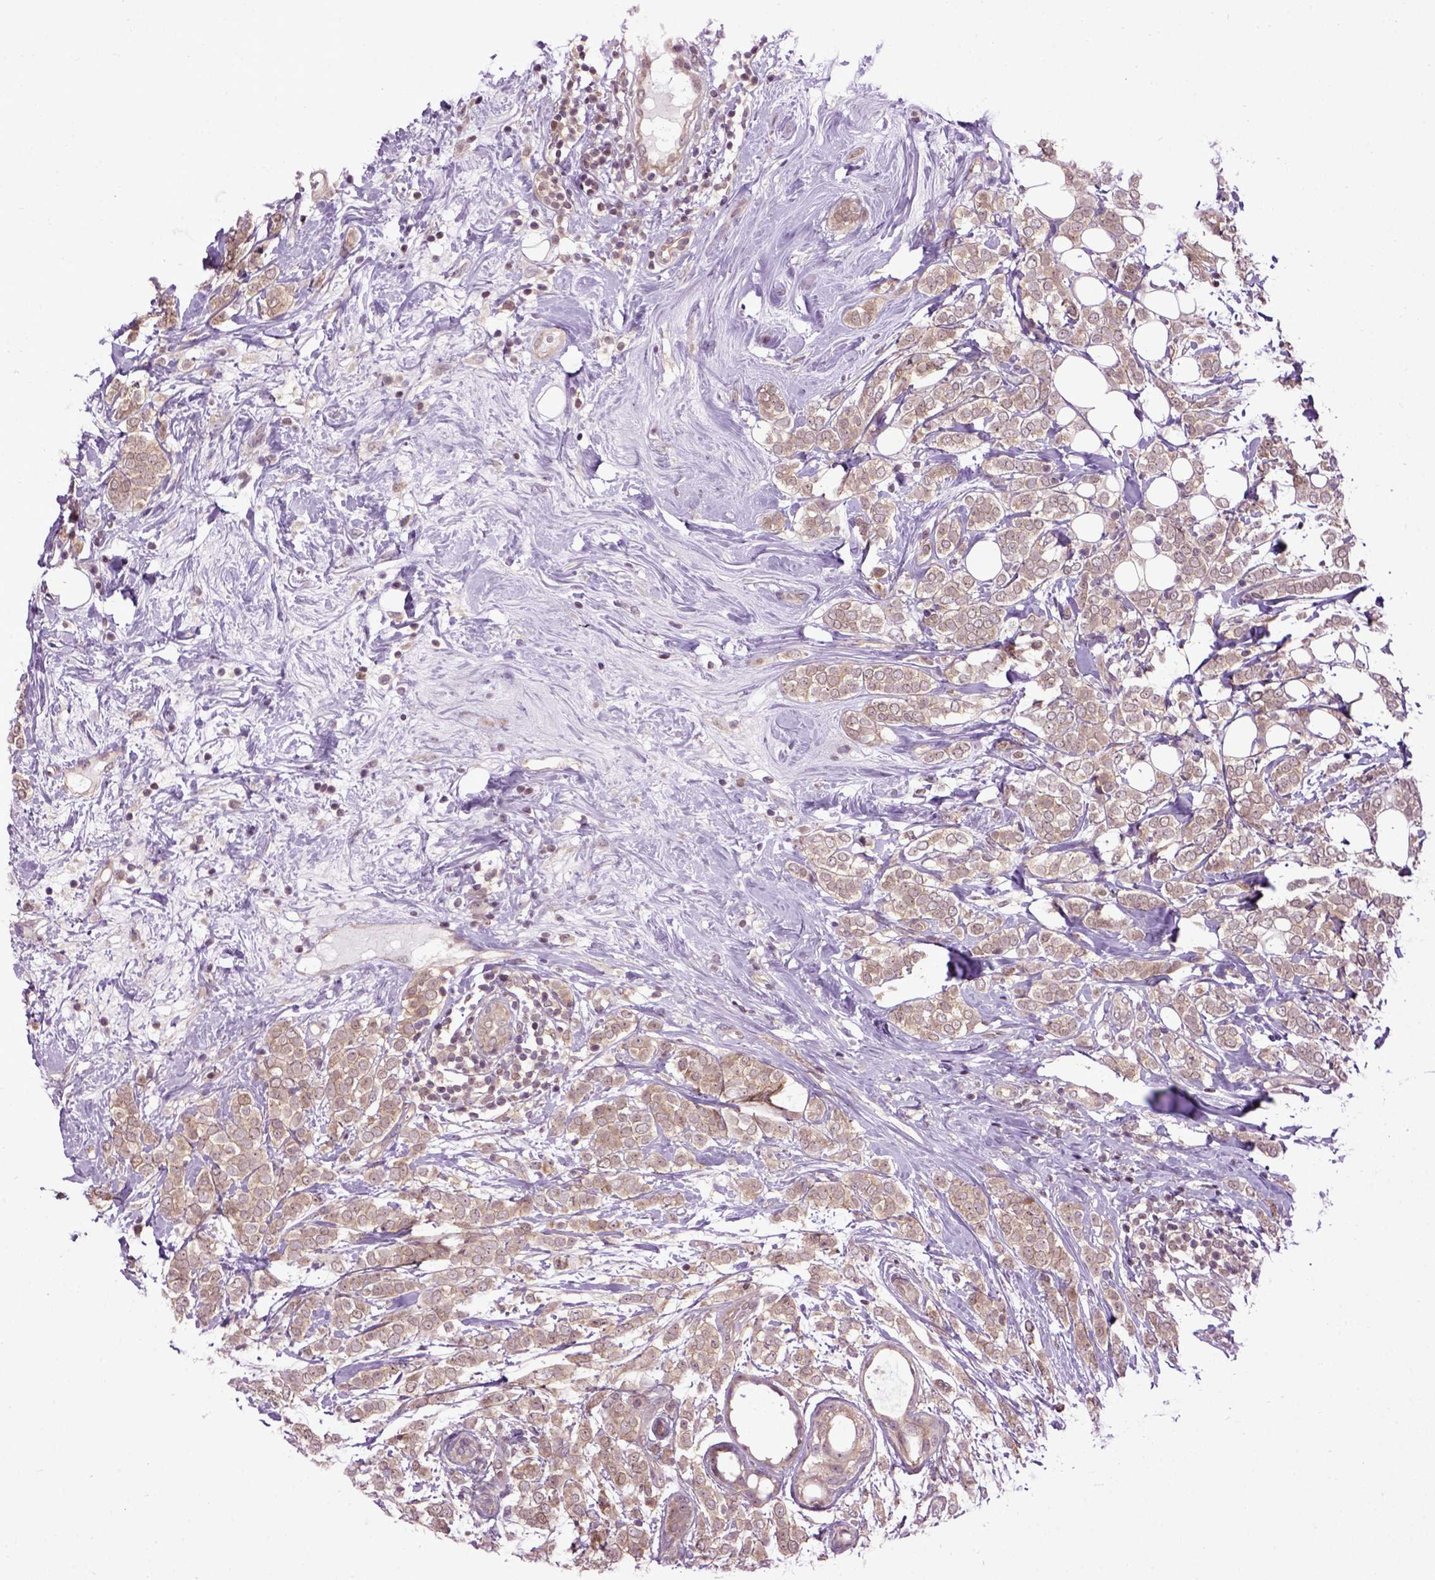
{"staining": {"intensity": "weak", "quantity": ">75%", "location": "cytoplasmic/membranous"}, "tissue": "breast cancer", "cell_type": "Tumor cells", "image_type": "cancer", "snomed": [{"axis": "morphology", "description": "Lobular carcinoma"}, {"axis": "topography", "description": "Breast"}], "caption": "The immunohistochemical stain highlights weak cytoplasmic/membranous expression in tumor cells of breast cancer (lobular carcinoma) tissue.", "gene": "WDR48", "patient": {"sex": "female", "age": 49}}